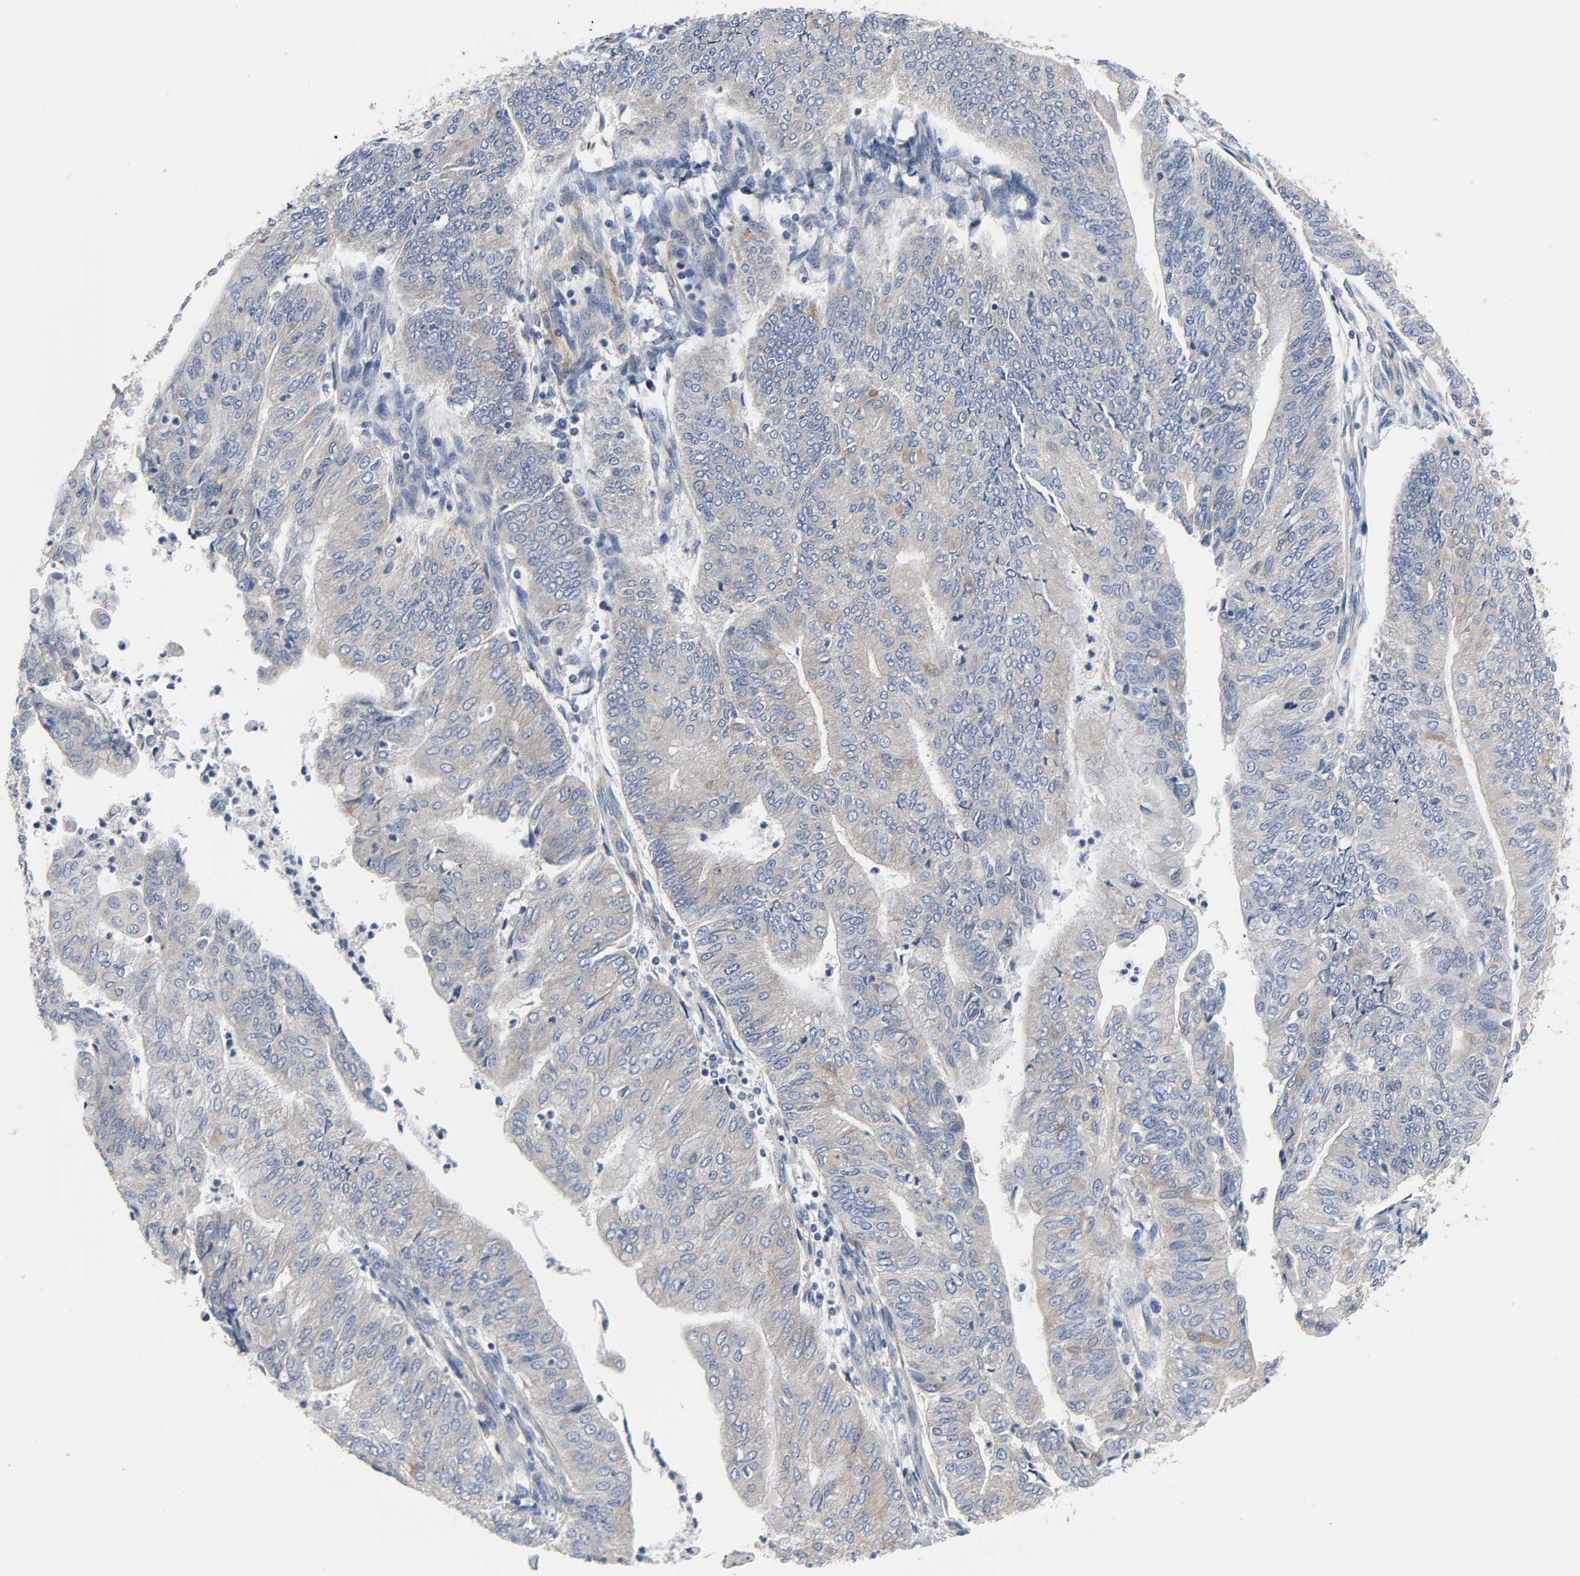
{"staining": {"intensity": "weak", "quantity": "25%-75%", "location": "cytoplasmic/membranous"}, "tissue": "endometrial cancer", "cell_type": "Tumor cells", "image_type": "cancer", "snomed": [{"axis": "morphology", "description": "Adenocarcinoma, NOS"}, {"axis": "topography", "description": "Endometrium"}], "caption": "Tumor cells show low levels of weak cytoplasmic/membranous staining in about 25%-75% of cells in endometrial cancer (adenocarcinoma). Nuclei are stained in blue.", "gene": "ARHGAP1", "patient": {"sex": "female", "age": 59}}